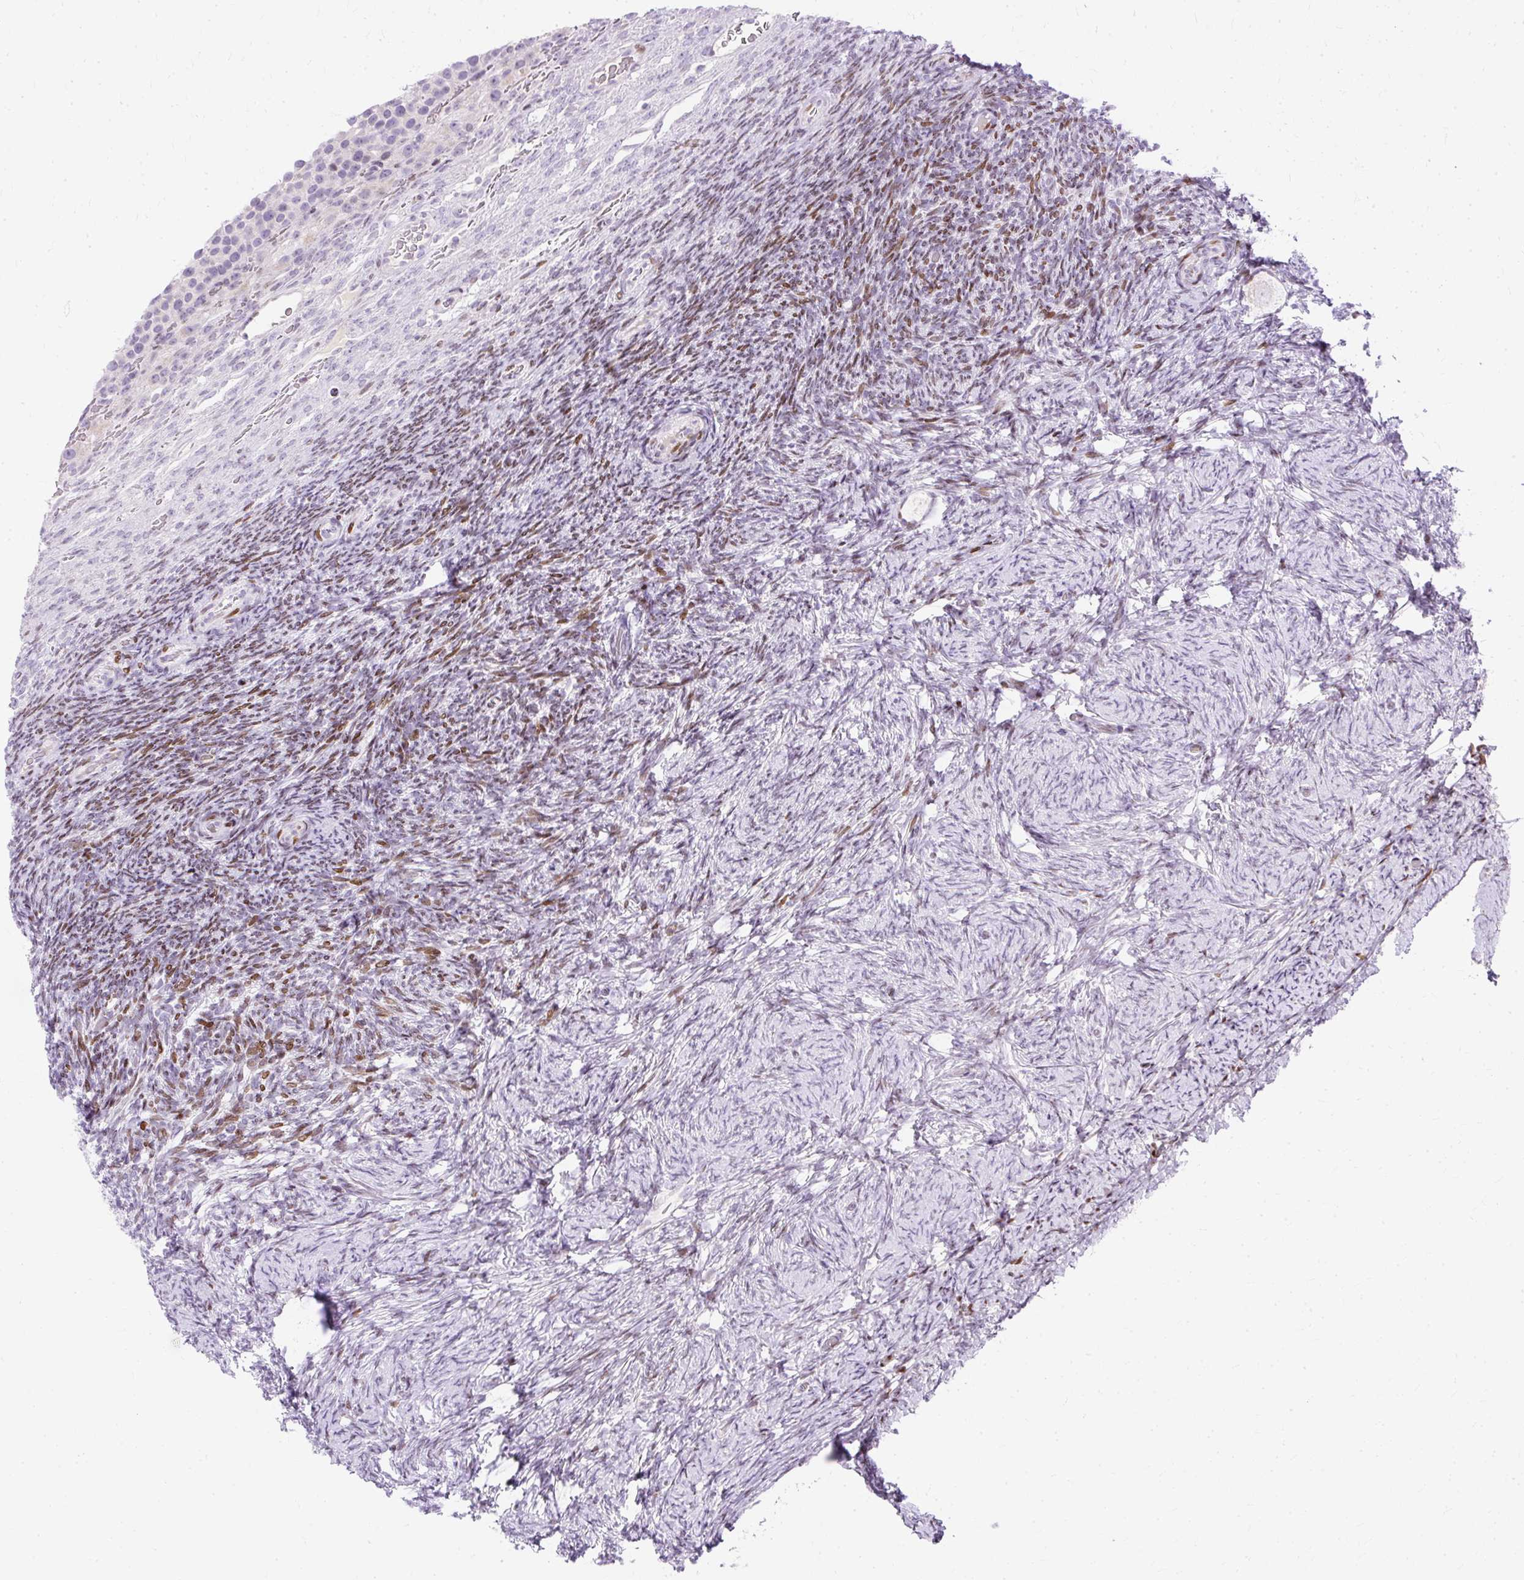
{"staining": {"intensity": "negative", "quantity": "none", "location": "none"}, "tissue": "ovary", "cell_type": "Follicle cells", "image_type": "normal", "snomed": [{"axis": "morphology", "description": "Normal tissue, NOS"}, {"axis": "topography", "description": "Ovary"}], "caption": "Follicle cells show no significant expression in normal ovary. (Stains: DAB IHC with hematoxylin counter stain, Microscopy: brightfield microscopy at high magnification).", "gene": "TMEM177", "patient": {"sex": "female", "age": 34}}